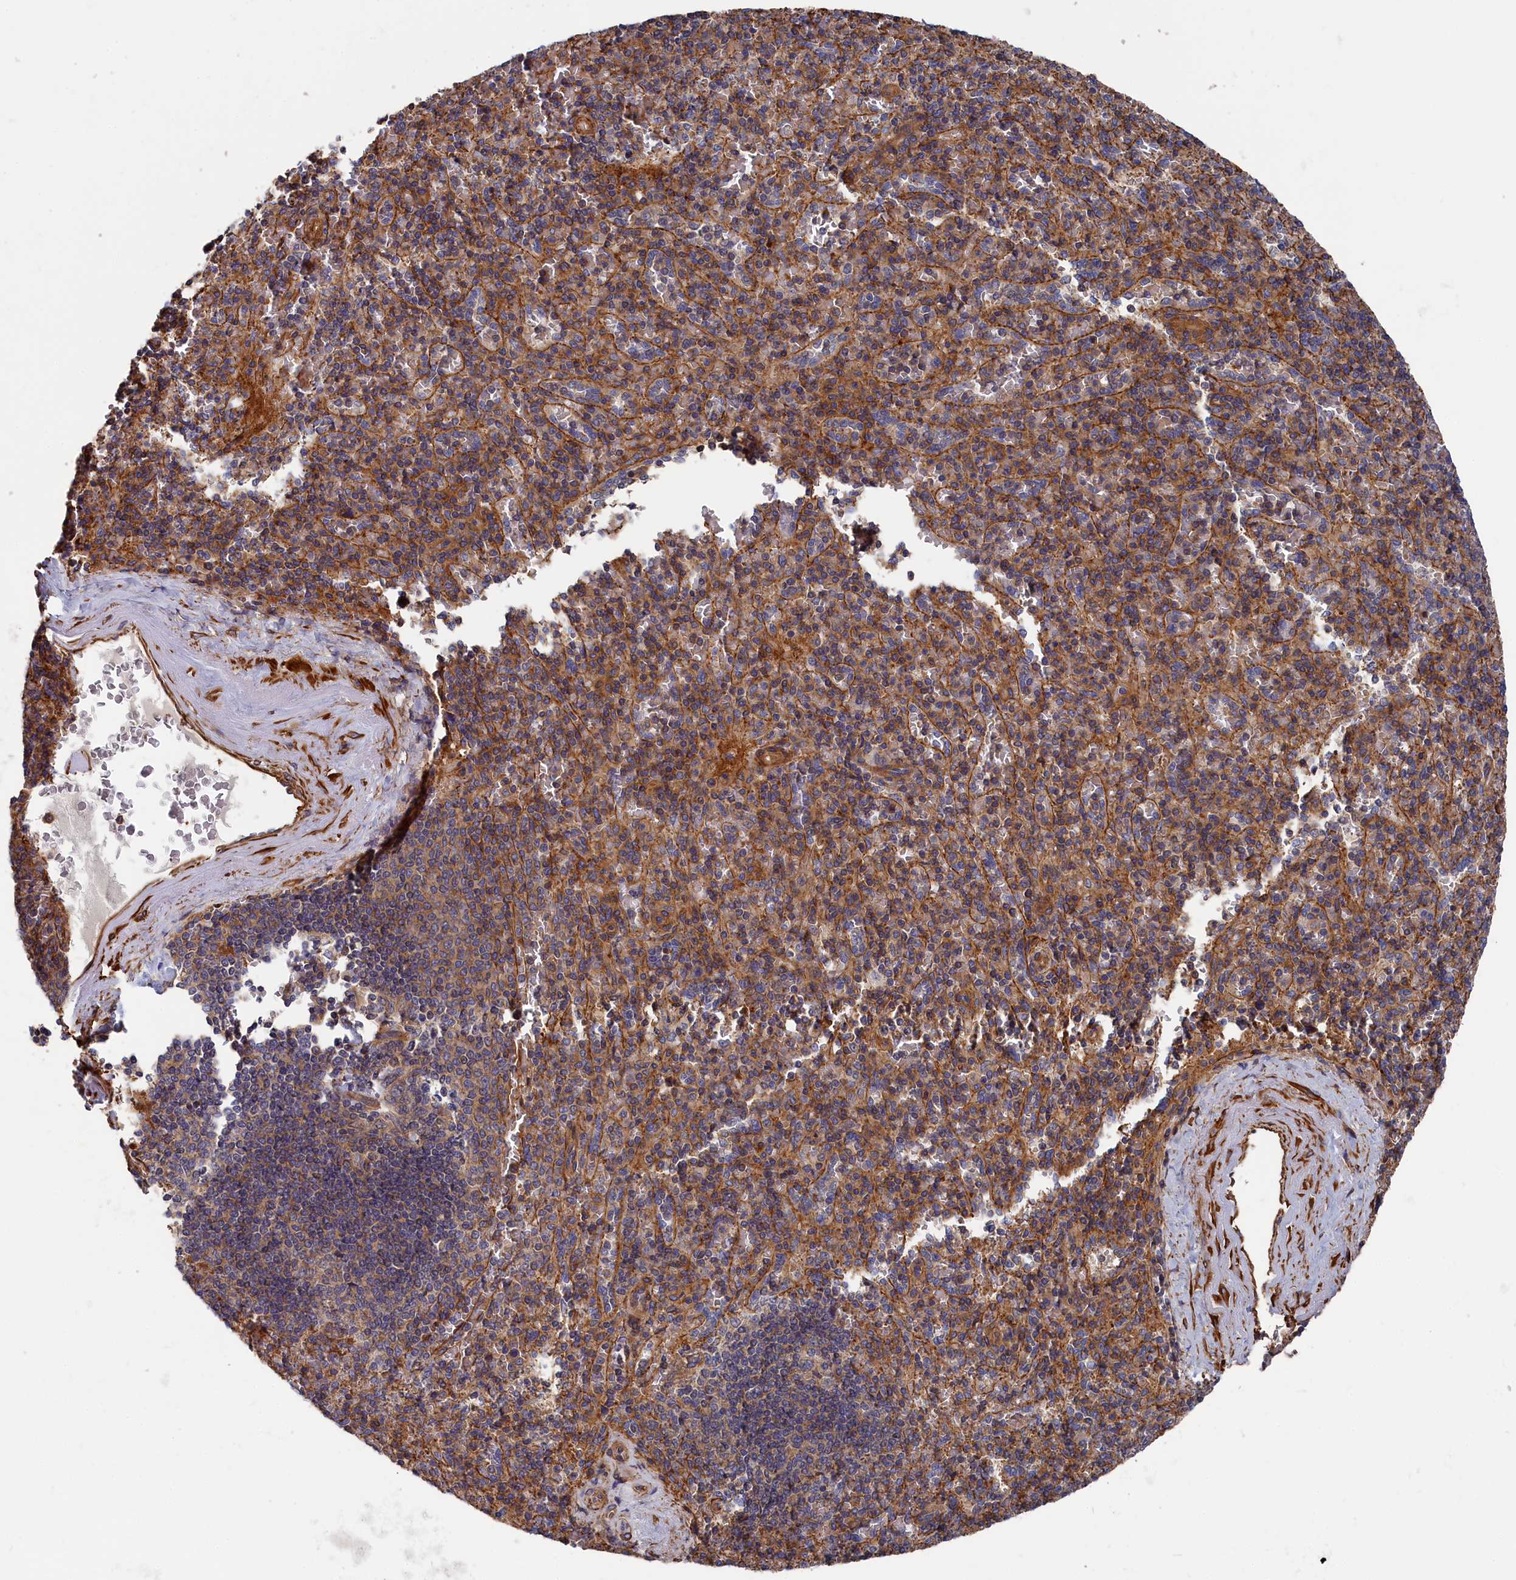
{"staining": {"intensity": "moderate", "quantity": "25%-75%", "location": "cytoplasmic/membranous"}, "tissue": "spleen", "cell_type": "Cells in red pulp", "image_type": "normal", "snomed": [{"axis": "morphology", "description": "Normal tissue, NOS"}, {"axis": "topography", "description": "Spleen"}], "caption": "Cells in red pulp show moderate cytoplasmic/membranous staining in about 25%-75% of cells in normal spleen. Nuclei are stained in blue.", "gene": "LDHD", "patient": {"sex": "male", "age": 82}}